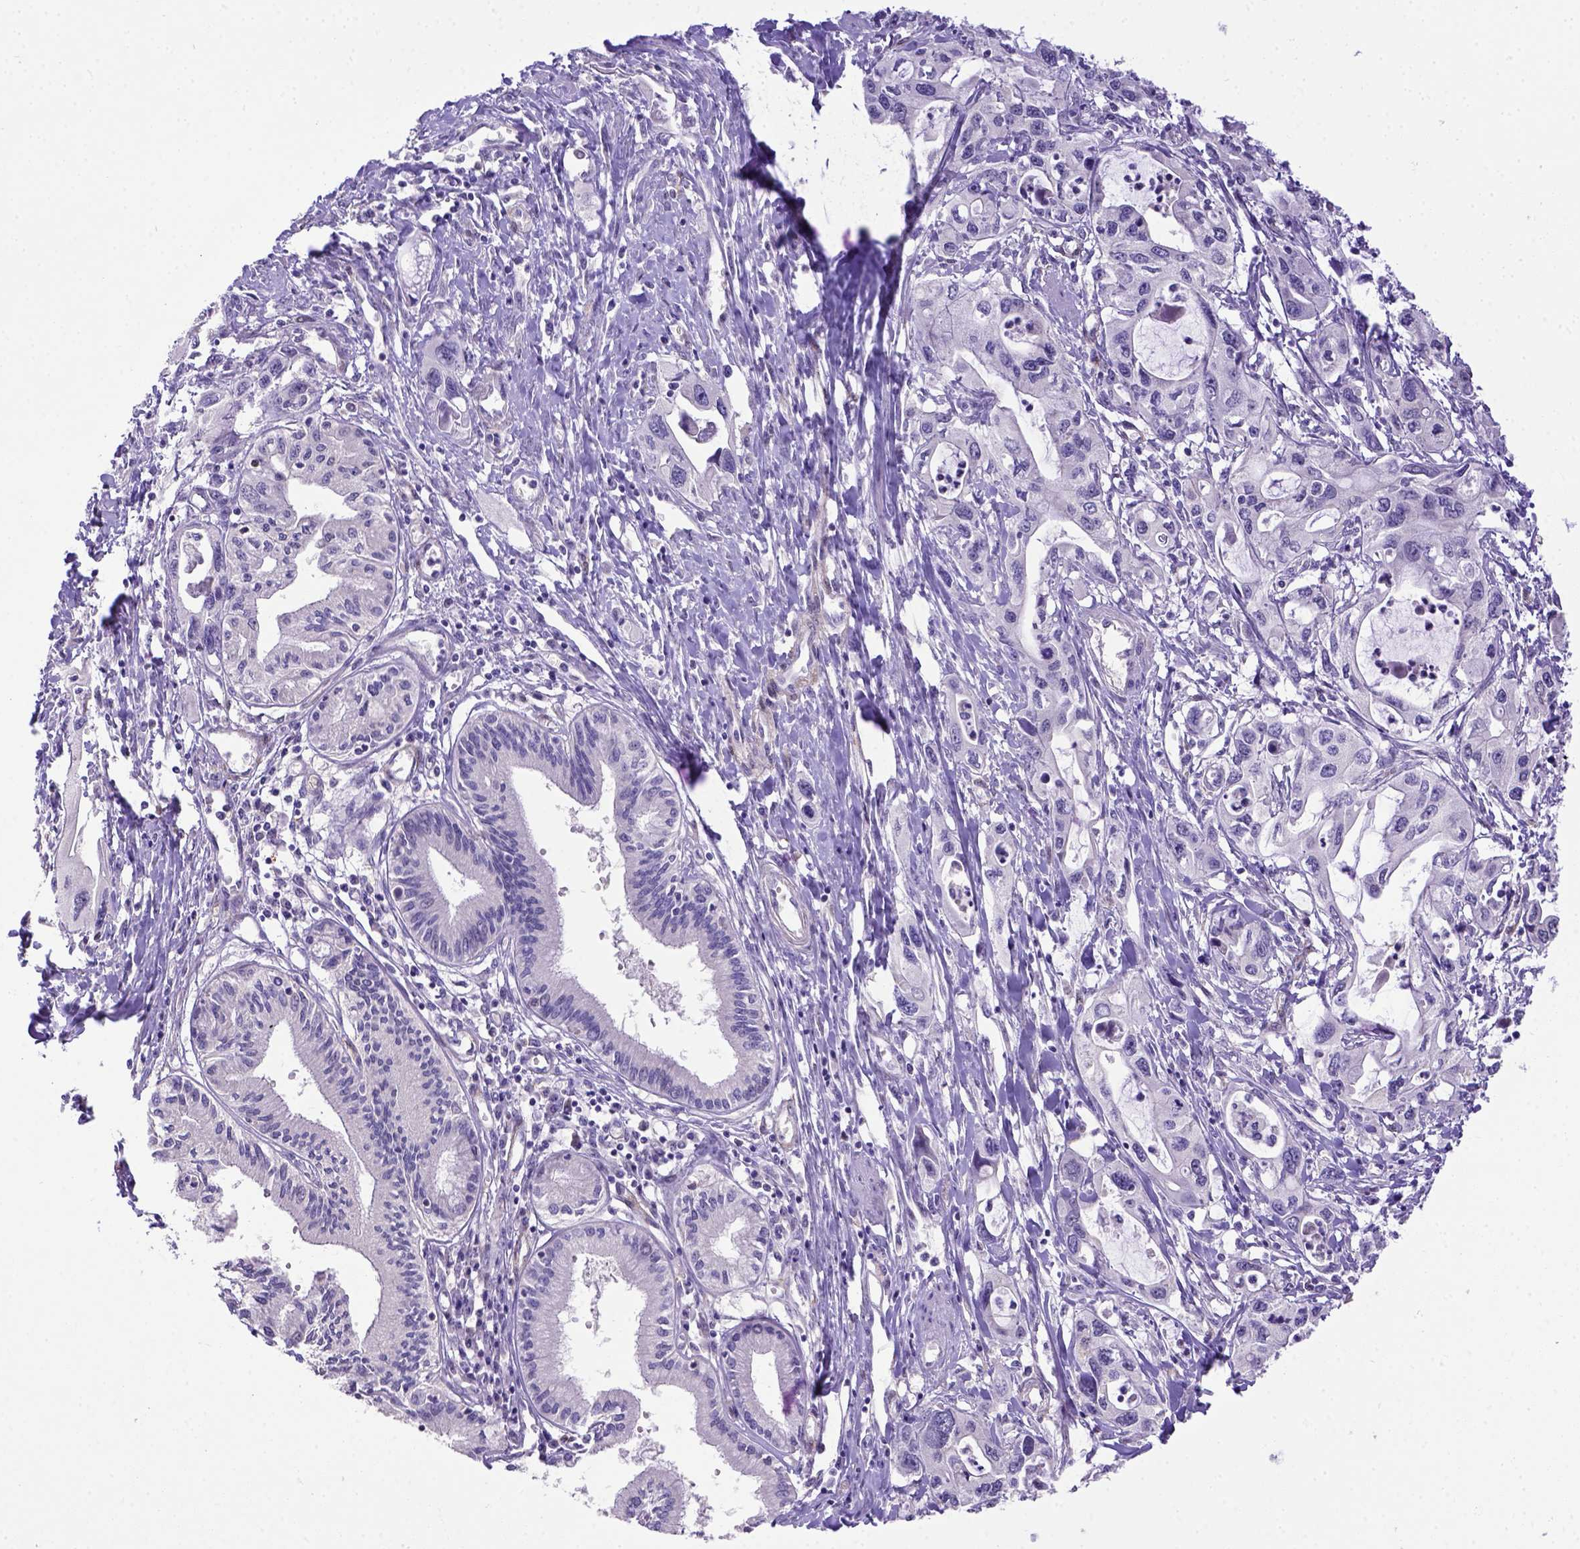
{"staining": {"intensity": "negative", "quantity": "none", "location": "none"}, "tissue": "pancreatic cancer", "cell_type": "Tumor cells", "image_type": "cancer", "snomed": [{"axis": "morphology", "description": "Adenocarcinoma, NOS"}, {"axis": "topography", "description": "Pancreas"}], "caption": "Tumor cells are negative for protein expression in human adenocarcinoma (pancreatic).", "gene": "BTN1A1", "patient": {"sex": "male", "age": 60}}